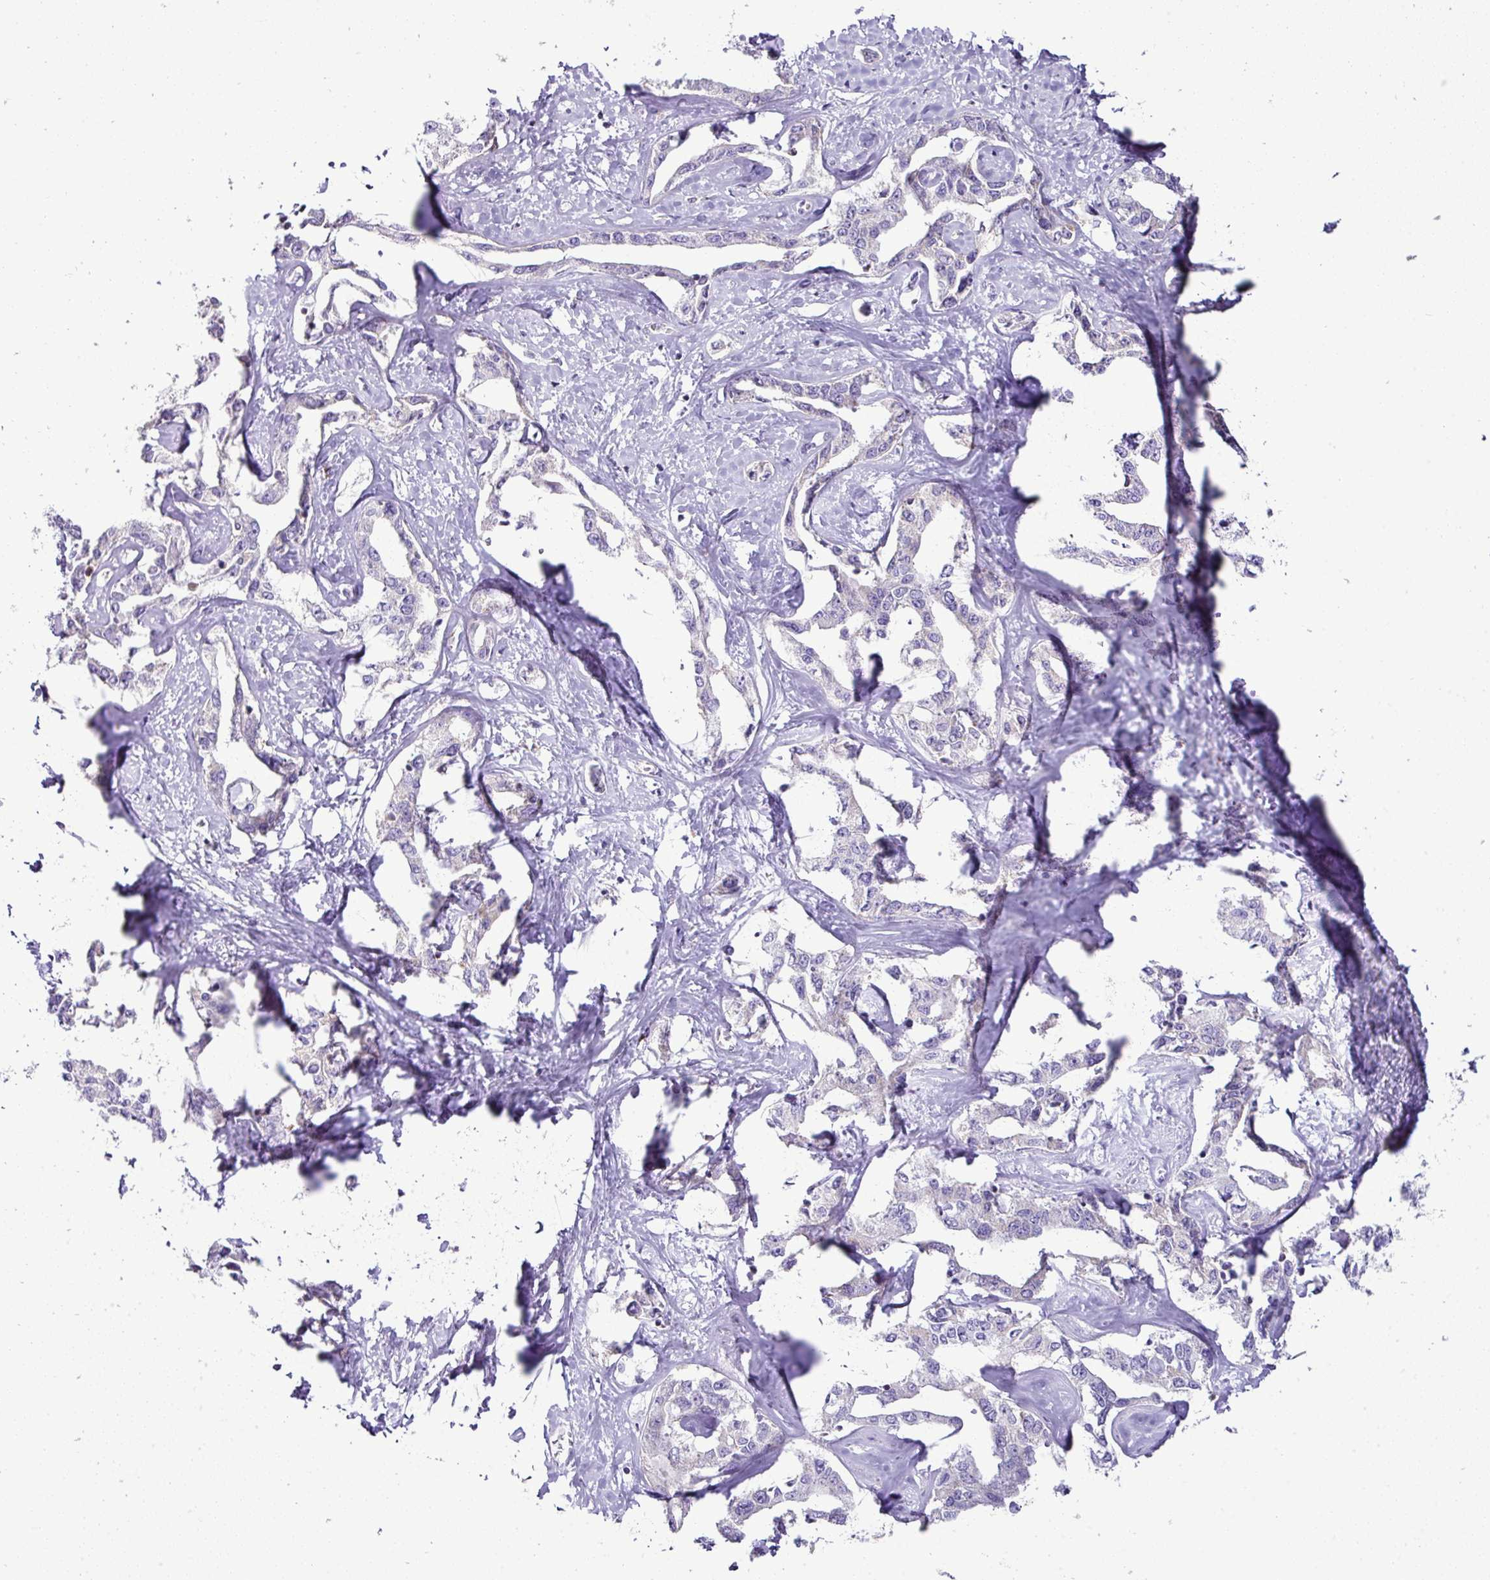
{"staining": {"intensity": "negative", "quantity": "none", "location": "none"}, "tissue": "liver cancer", "cell_type": "Tumor cells", "image_type": "cancer", "snomed": [{"axis": "morphology", "description": "Cholangiocarcinoma"}, {"axis": "topography", "description": "Liver"}], "caption": "A histopathology image of liver cancer (cholangiocarcinoma) stained for a protein exhibits no brown staining in tumor cells.", "gene": "PGAP4", "patient": {"sex": "male", "age": 59}}